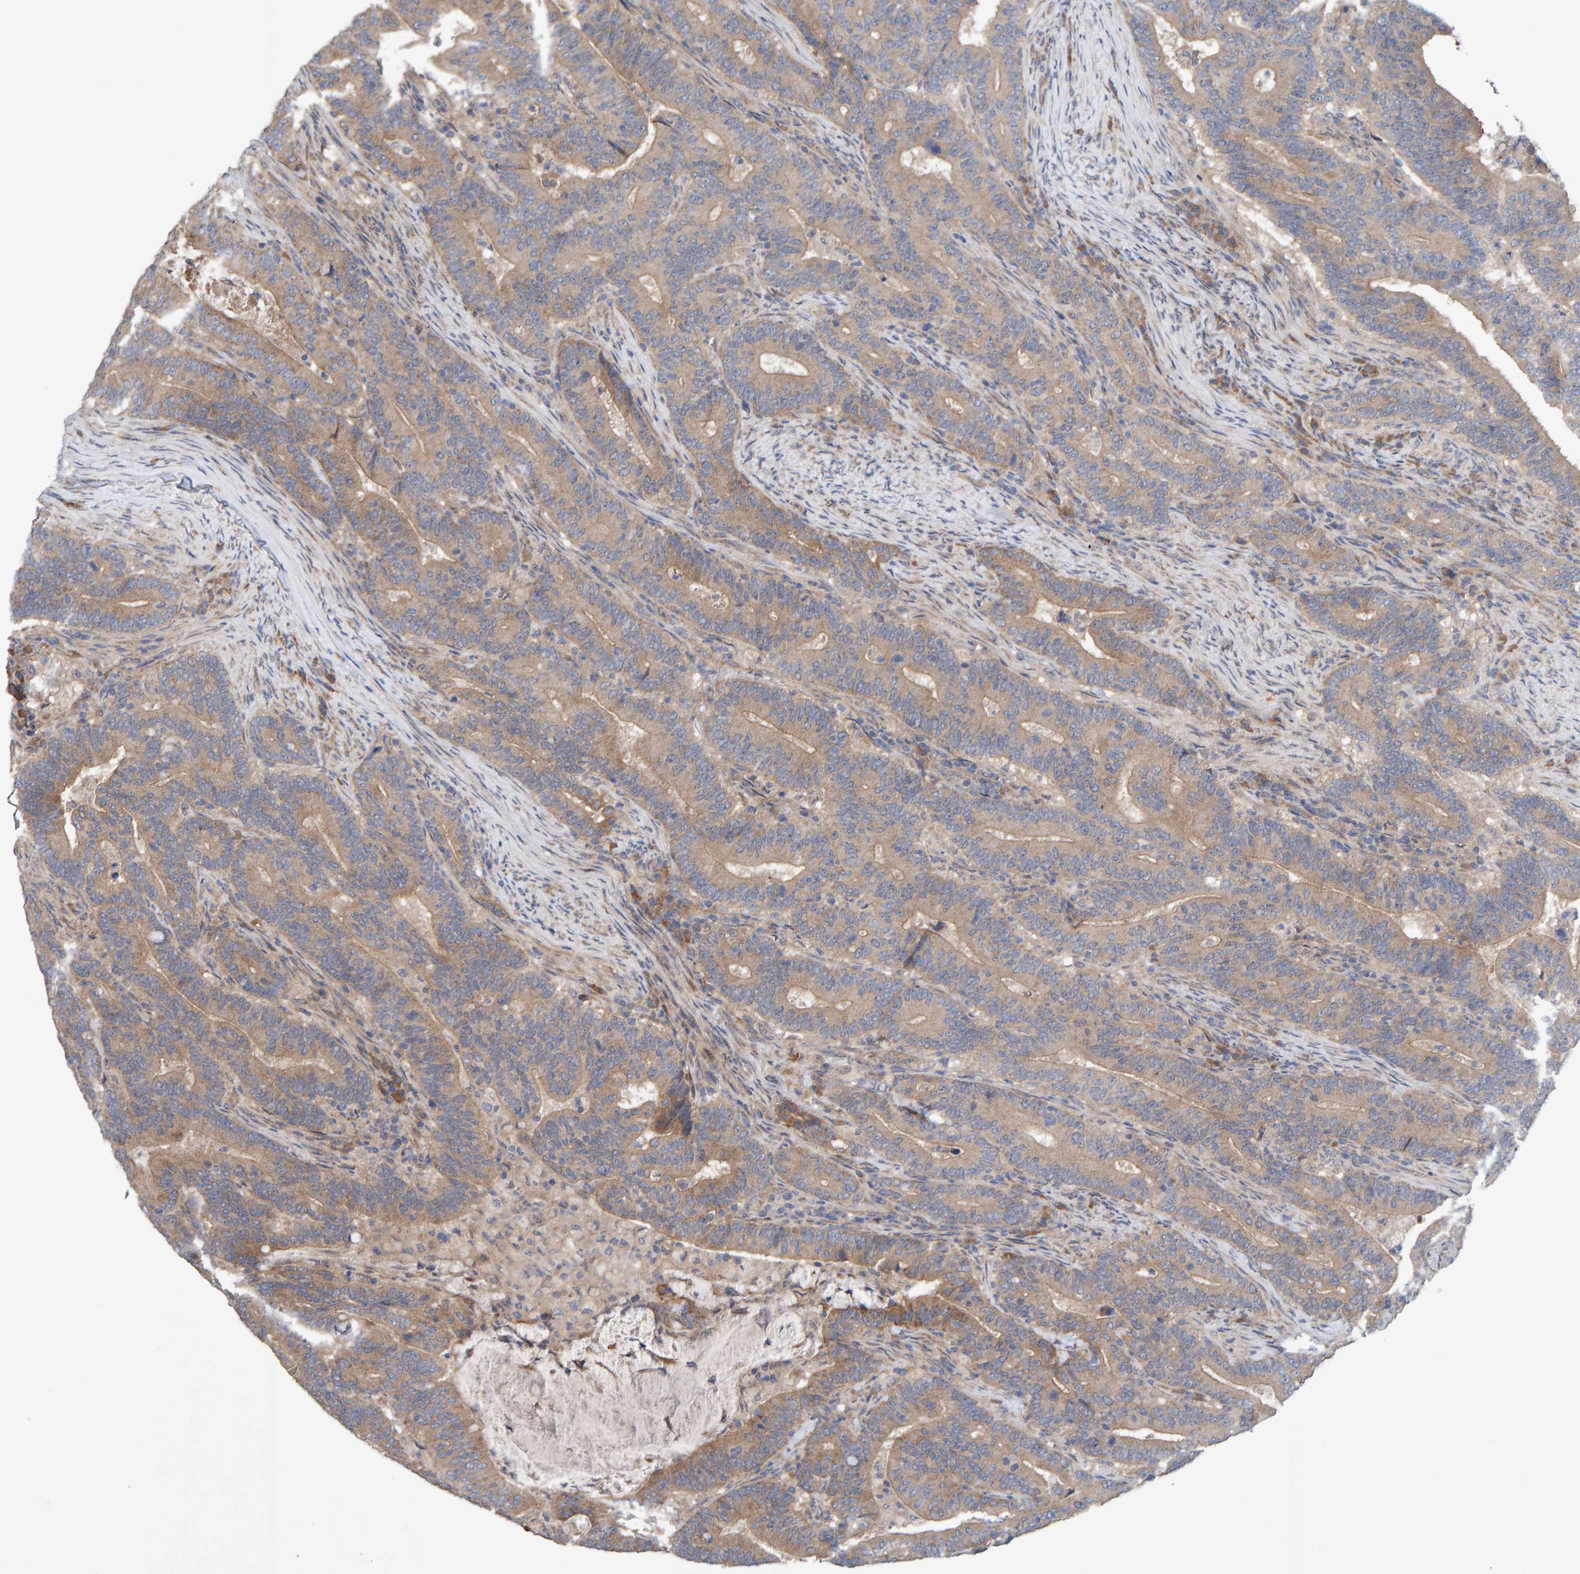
{"staining": {"intensity": "weak", "quantity": ">75%", "location": "cytoplasmic/membranous"}, "tissue": "colorectal cancer", "cell_type": "Tumor cells", "image_type": "cancer", "snomed": [{"axis": "morphology", "description": "Adenocarcinoma, NOS"}, {"axis": "topography", "description": "Colon"}], "caption": "Protein expression analysis of human colorectal cancer reveals weak cytoplasmic/membranous positivity in approximately >75% of tumor cells.", "gene": "LRSAM1", "patient": {"sex": "female", "age": 66}}